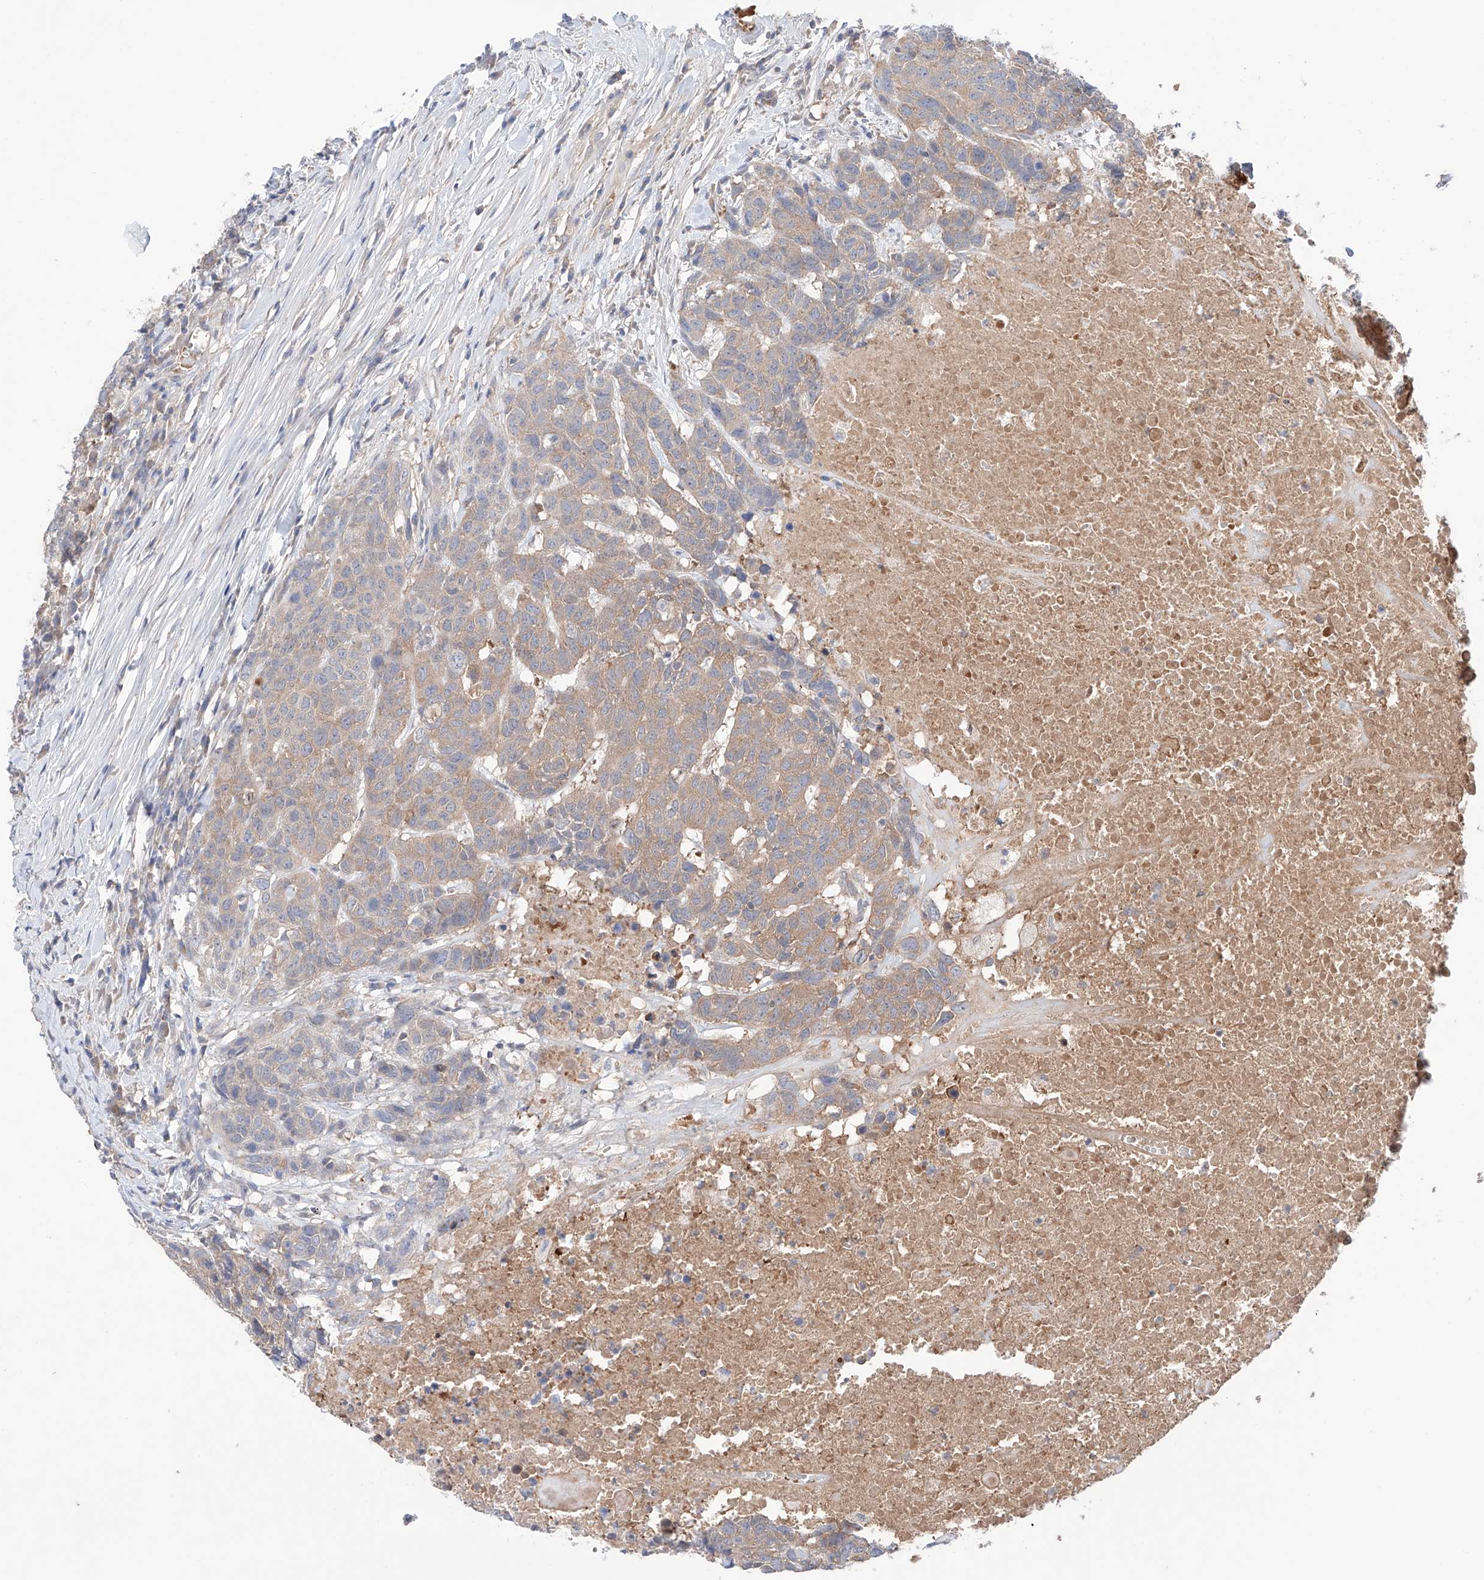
{"staining": {"intensity": "weak", "quantity": "25%-75%", "location": "cytoplasmic/membranous"}, "tissue": "head and neck cancer", "cell_type": "Tumor cells", "image_type": "cancer", "snomed": [{"axis": "morphology", "description": "Squamous cell carcinoma, NOS"}, {"axis": "topography", "description": "Head-Neck"}], "caption": "This image demonstrates head and neck squamous cell carcinoma stained with immunohistochemistry (IHC) to label a protein in brown. The cytoplasmic/membranous of tumor cells show weak positivity for the protein. Nuclei are counter-stained blue.", "gene": "PGGT1B", "patient": {"sex": "male", "age": 66}}